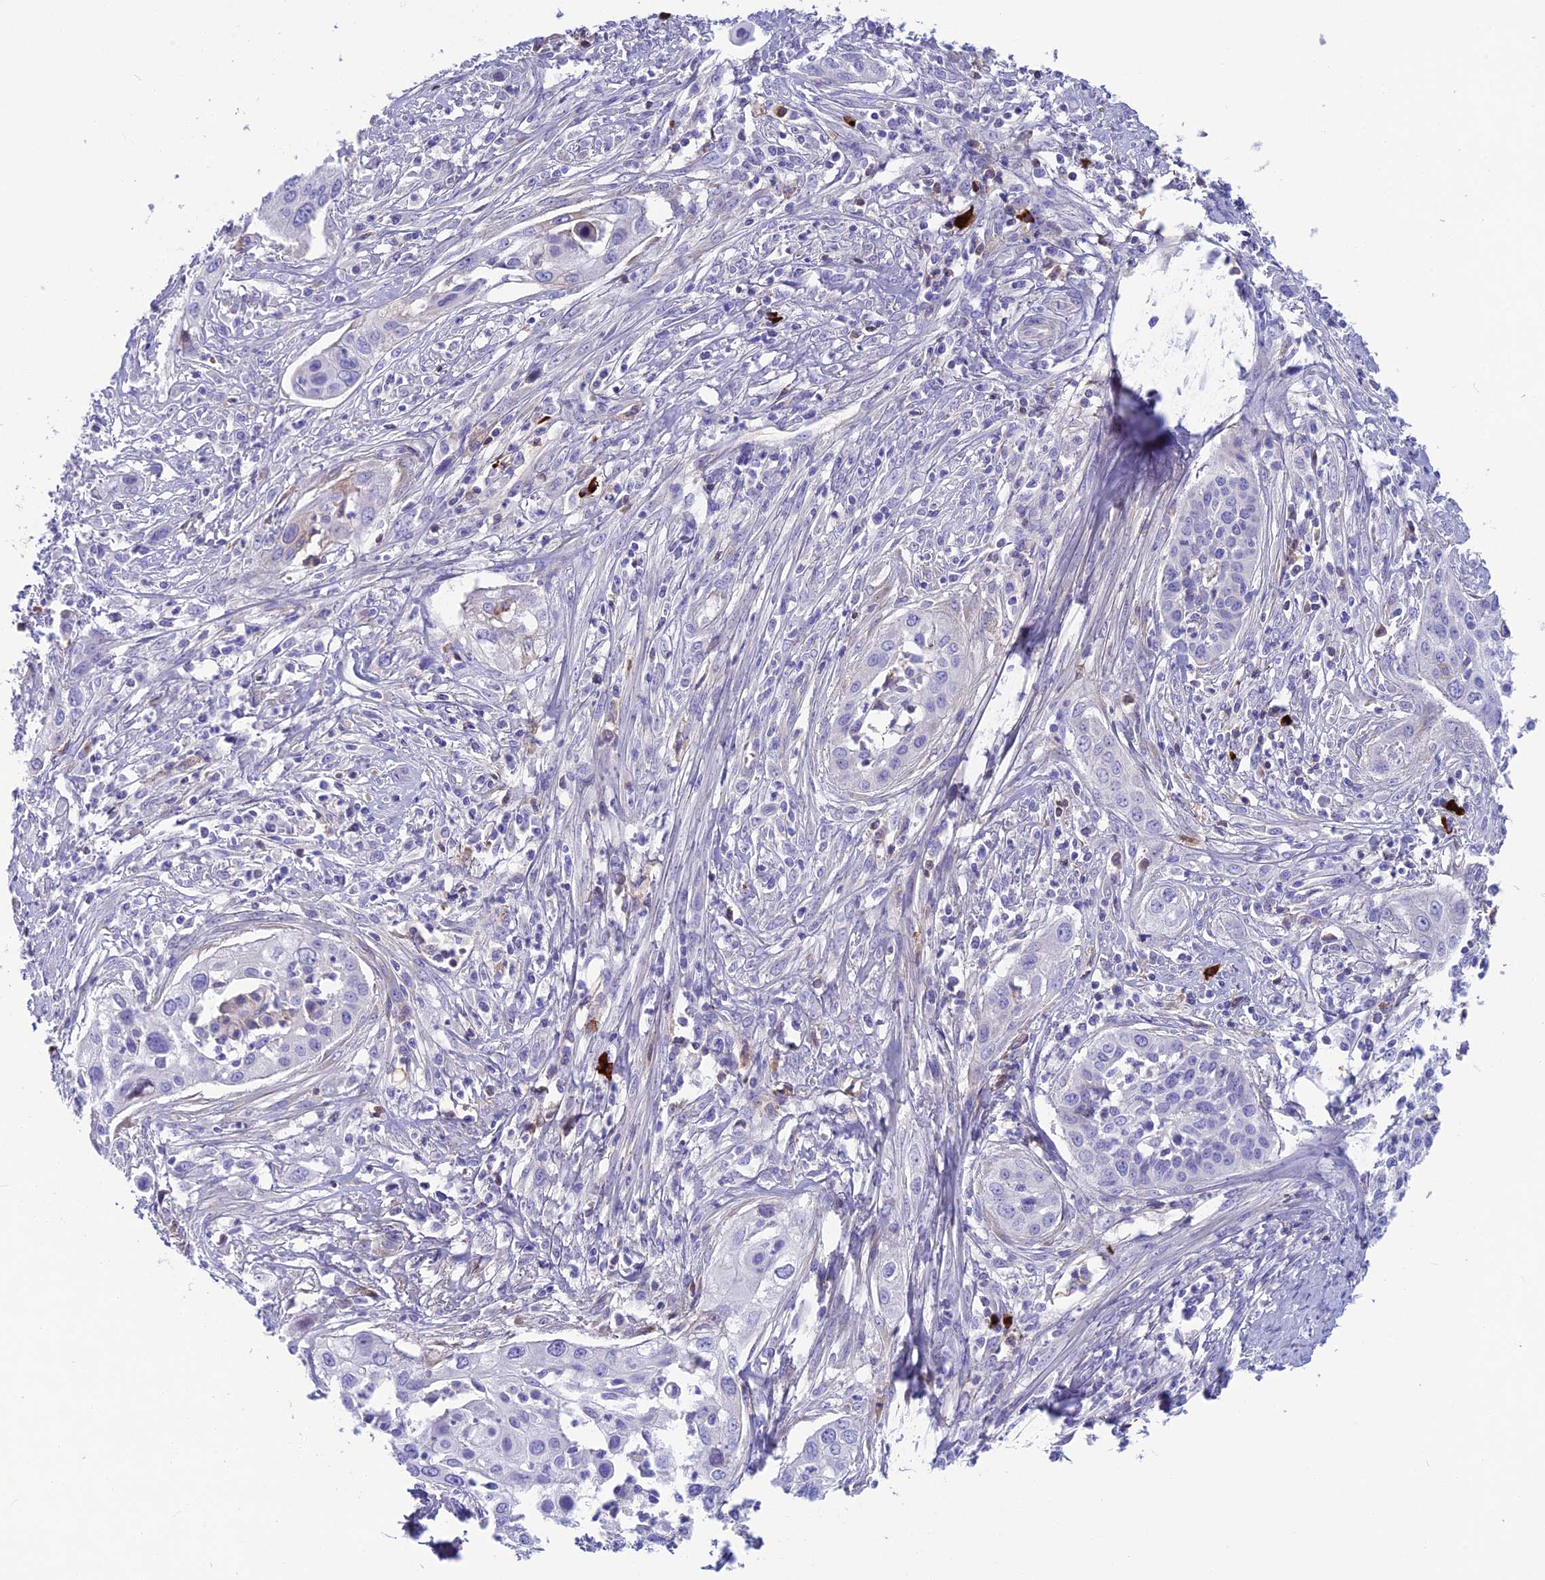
{"staining": {"intensity": "negative", "quantity": "none", "location": "none"}, "tissue": "cervical cancer", "cell_type": "Tumor cells", "image_type": "cancer", "snomed": [{"axis": "morphology", "description": "Squamous cell carcinoma, NOS"}, {"axis": "topography", "description": "Cervix"}], "caption": "Image shows no significant protein staining in tumor cells of cervical cancer.", "gene": "SNAP91", "patient": {"sex": "female", "age": 34}}